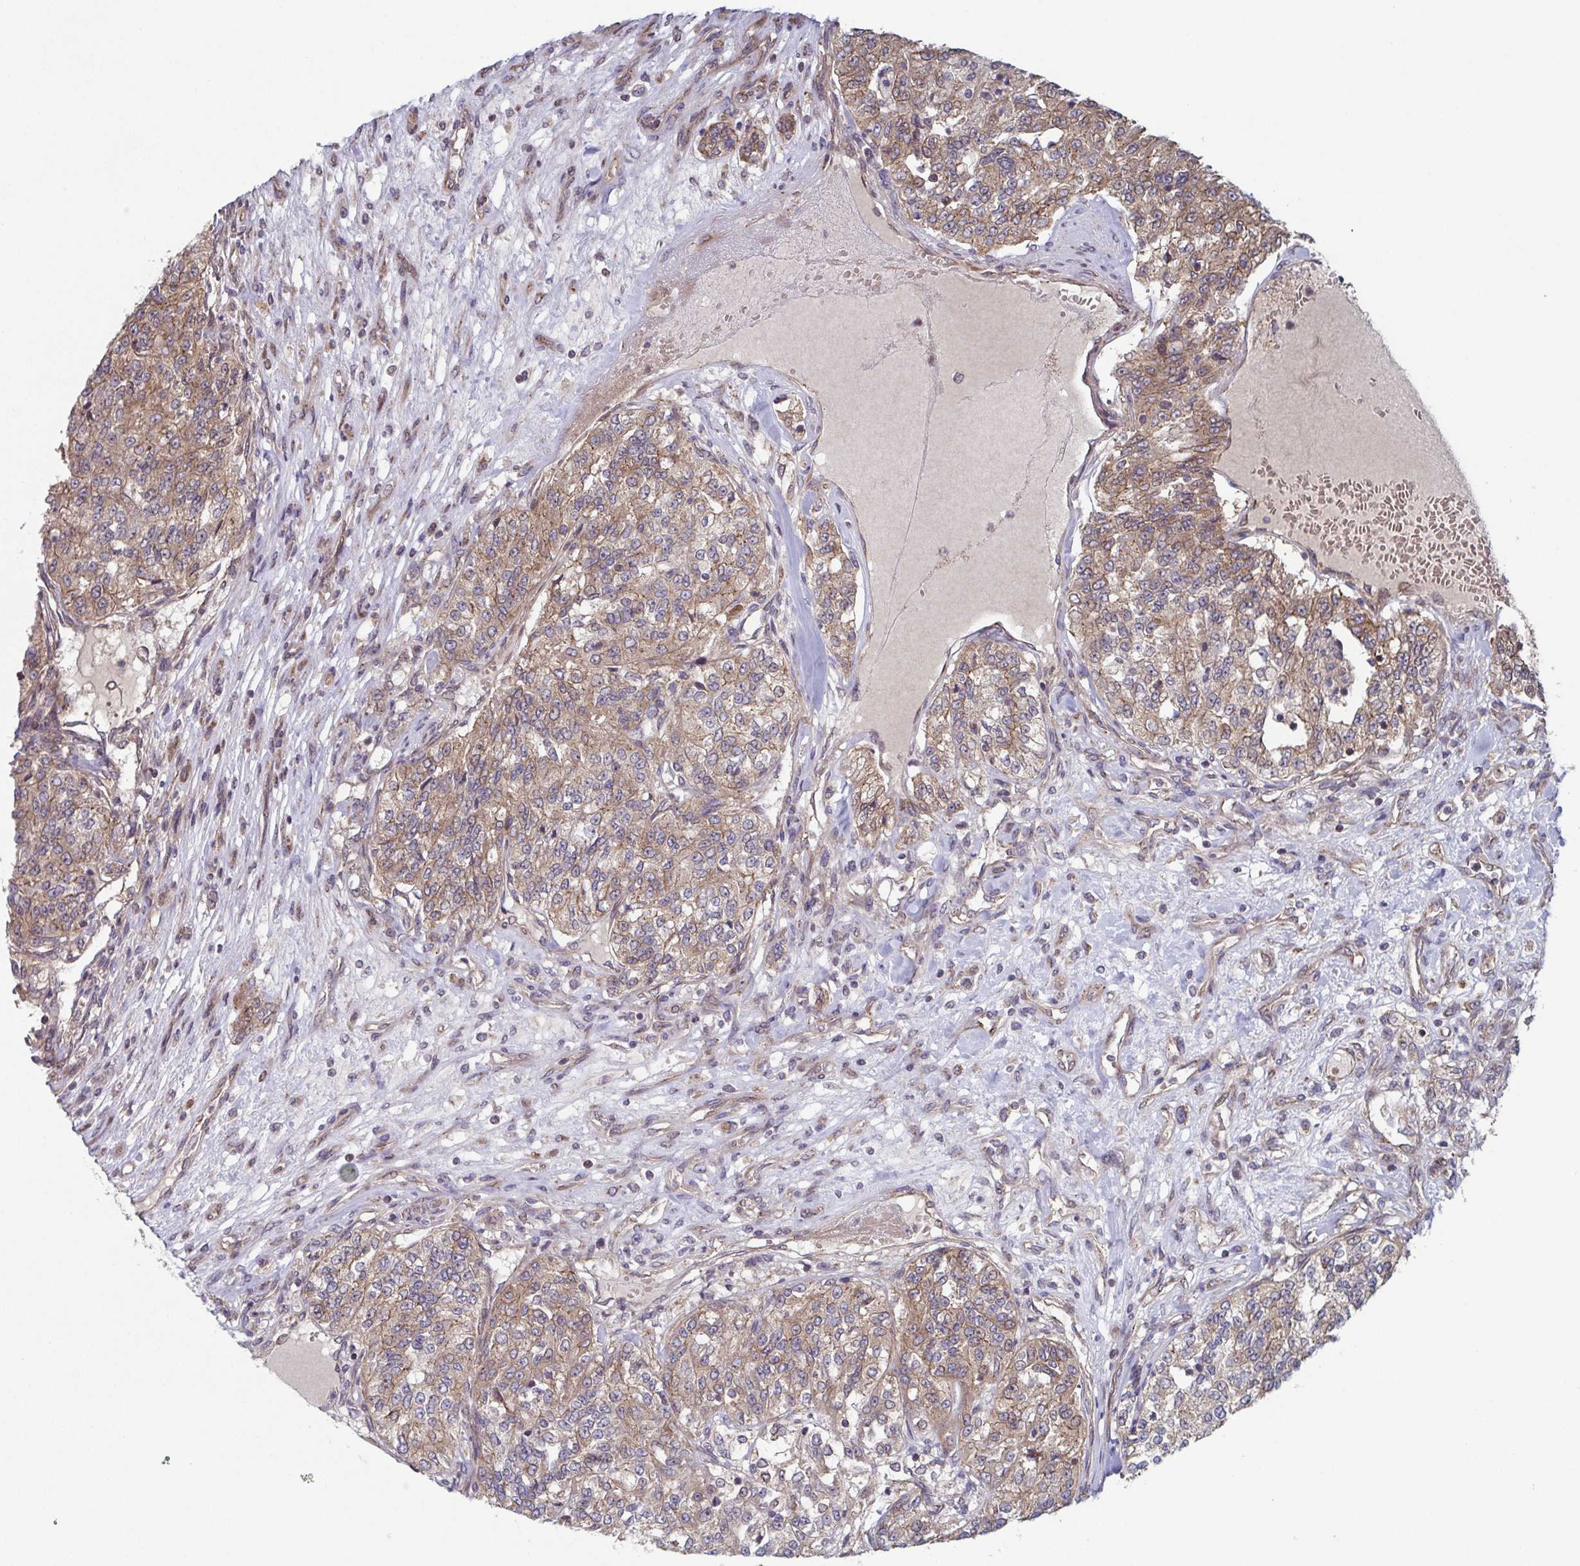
{"staining": {"intensity": "moderate", "quantity": ">75%", "location": "cytoplasmic/membranous"}, "tissue": "renal cancer", "cell_type": "Tumor cells", "image_type": "cancer", "snomed": [{"axis": "morphology", "description": "Adenocarcinoma, NOS"}, {"axis": "topography", "description": "Kidney"}], "caption": "The immunohistochemical stain shows moderate cytoplasmic/membranous expression in tumor cells of renal cancer (adenocarcinoma) tissue.", "gene": "COPB1", "patient": {"sex": "female", "age": 63}}